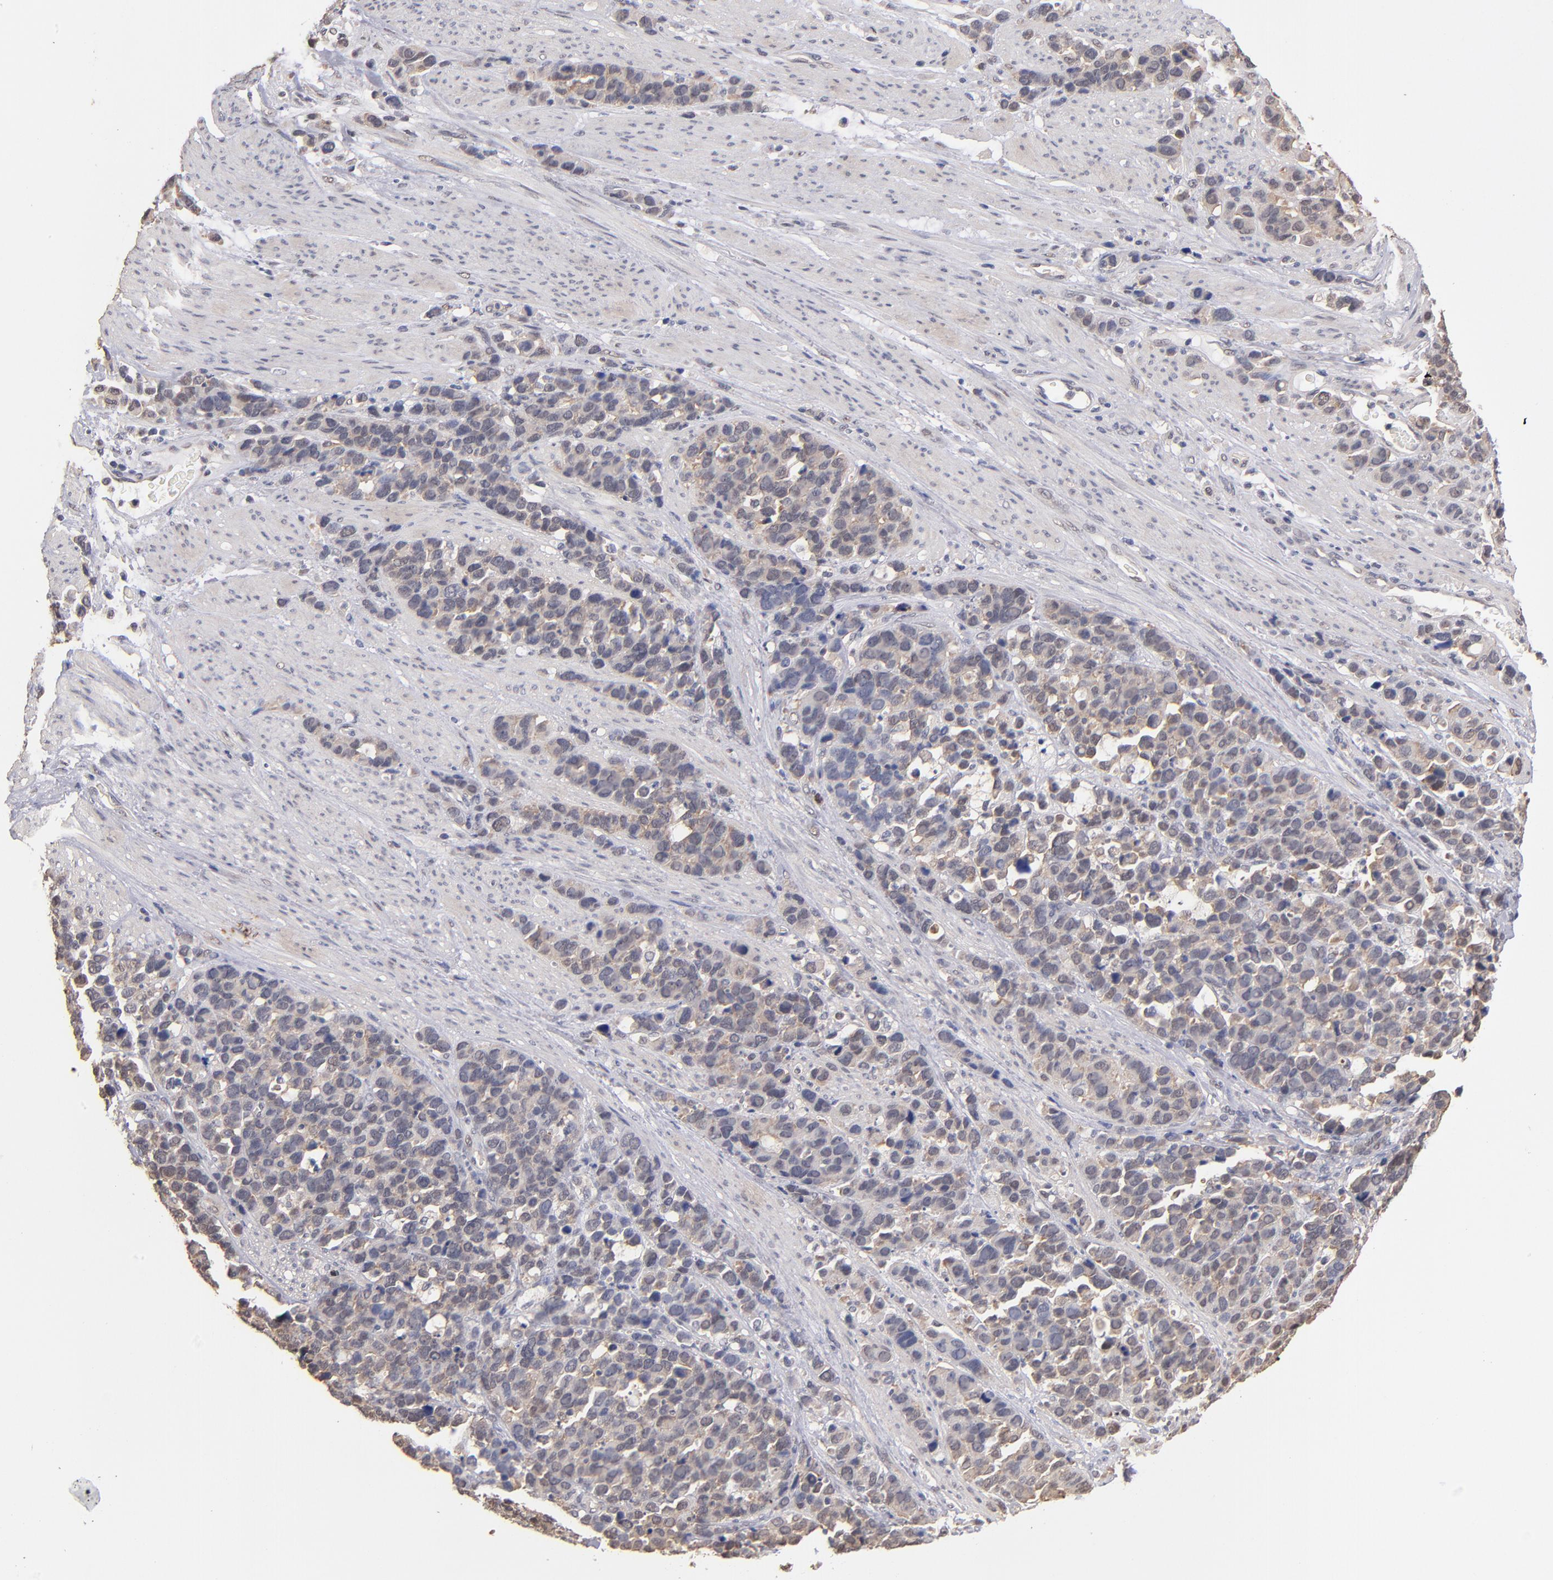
{"staining": {"intensity": "weak", "quantity": "25%-75%", "location": "cytoplasmic/membranous"}, "tissue": "stomach cancer", "cell_type": "Tumor cells", "image_type": "cancer", "snomed": [{"axis": "morphology", "description": "Adenocarcinoma, NOS"}, {"axis": "topography", "description": "Stomach, upper"}], "caption": "Immunohistochemistry (IHC) micrograph of human stomach adenocarcinoma stained for a protein (brown), which reveals low levels of weak cytoplasmic/membranous expression in about 25%-75% of tumor cells.", "gene": "PSMD10", "patient": {"sex": "male", "age": 71}}